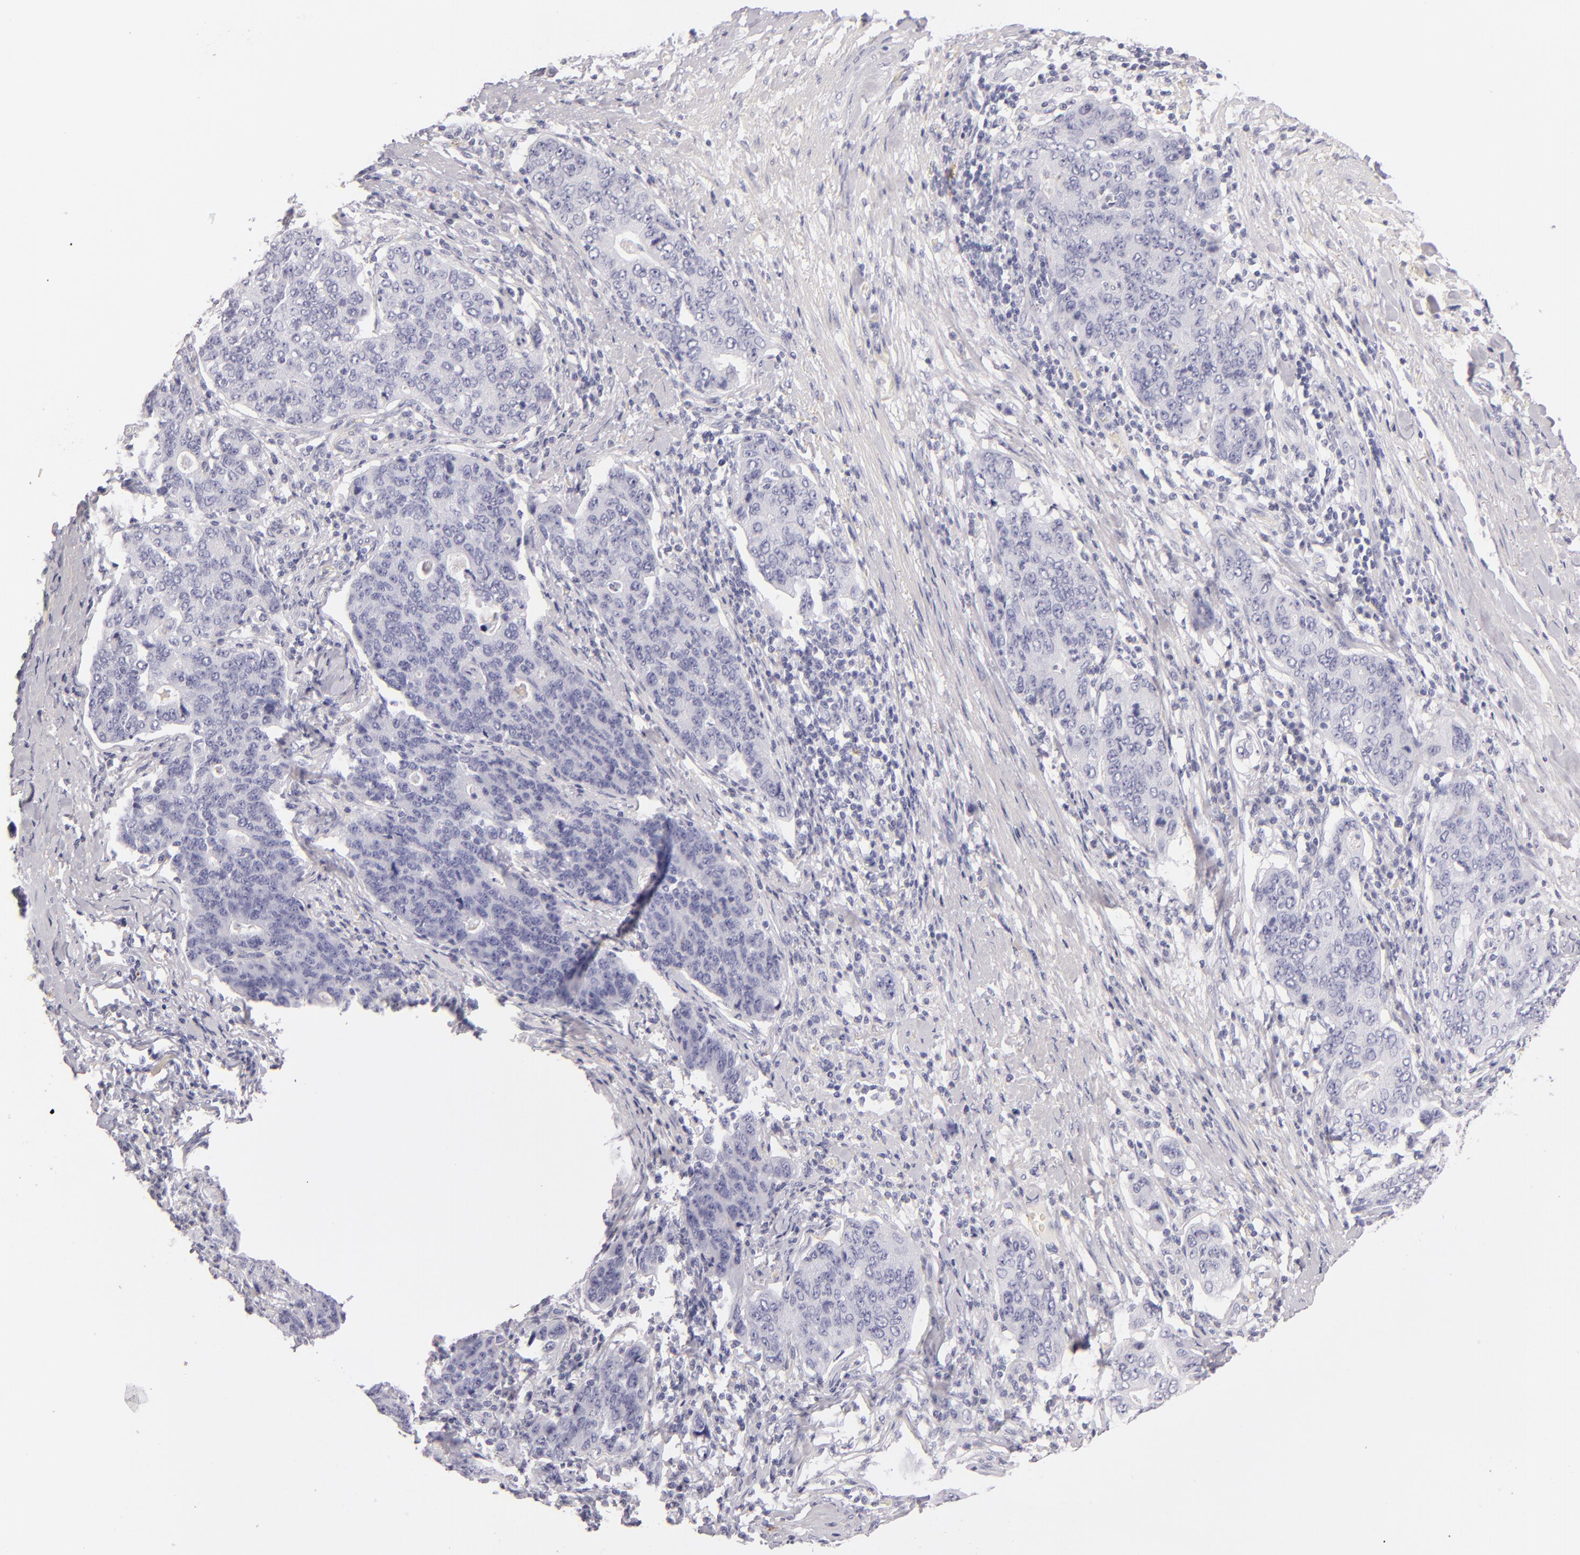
{"staining": {"intensity": "negative", "quantity": "none", "location": "none"}, "tissue": "stomach cancer", "cell_type": "Tumor cells", "image_type": "cancer", "snomed": [{"axis": "morphology", "description": "Adenocarcinoma, NOS"}, {"axis": "topography", "description": "Esophagus"}, {"axis": "topography", "description": "Stomach"}], "caption": "A micrograph of stomach adenocarcinoma stained for a protein displays no brown staining in tumor cells. Brightfield microscopy of IHC stained with DAB (3,3'-diaminobenzidine) (brown) and hematoxylin (blue), captured at high magnification.", "gene": "CD207", "patient": {"sex": "male", "age": 74}}